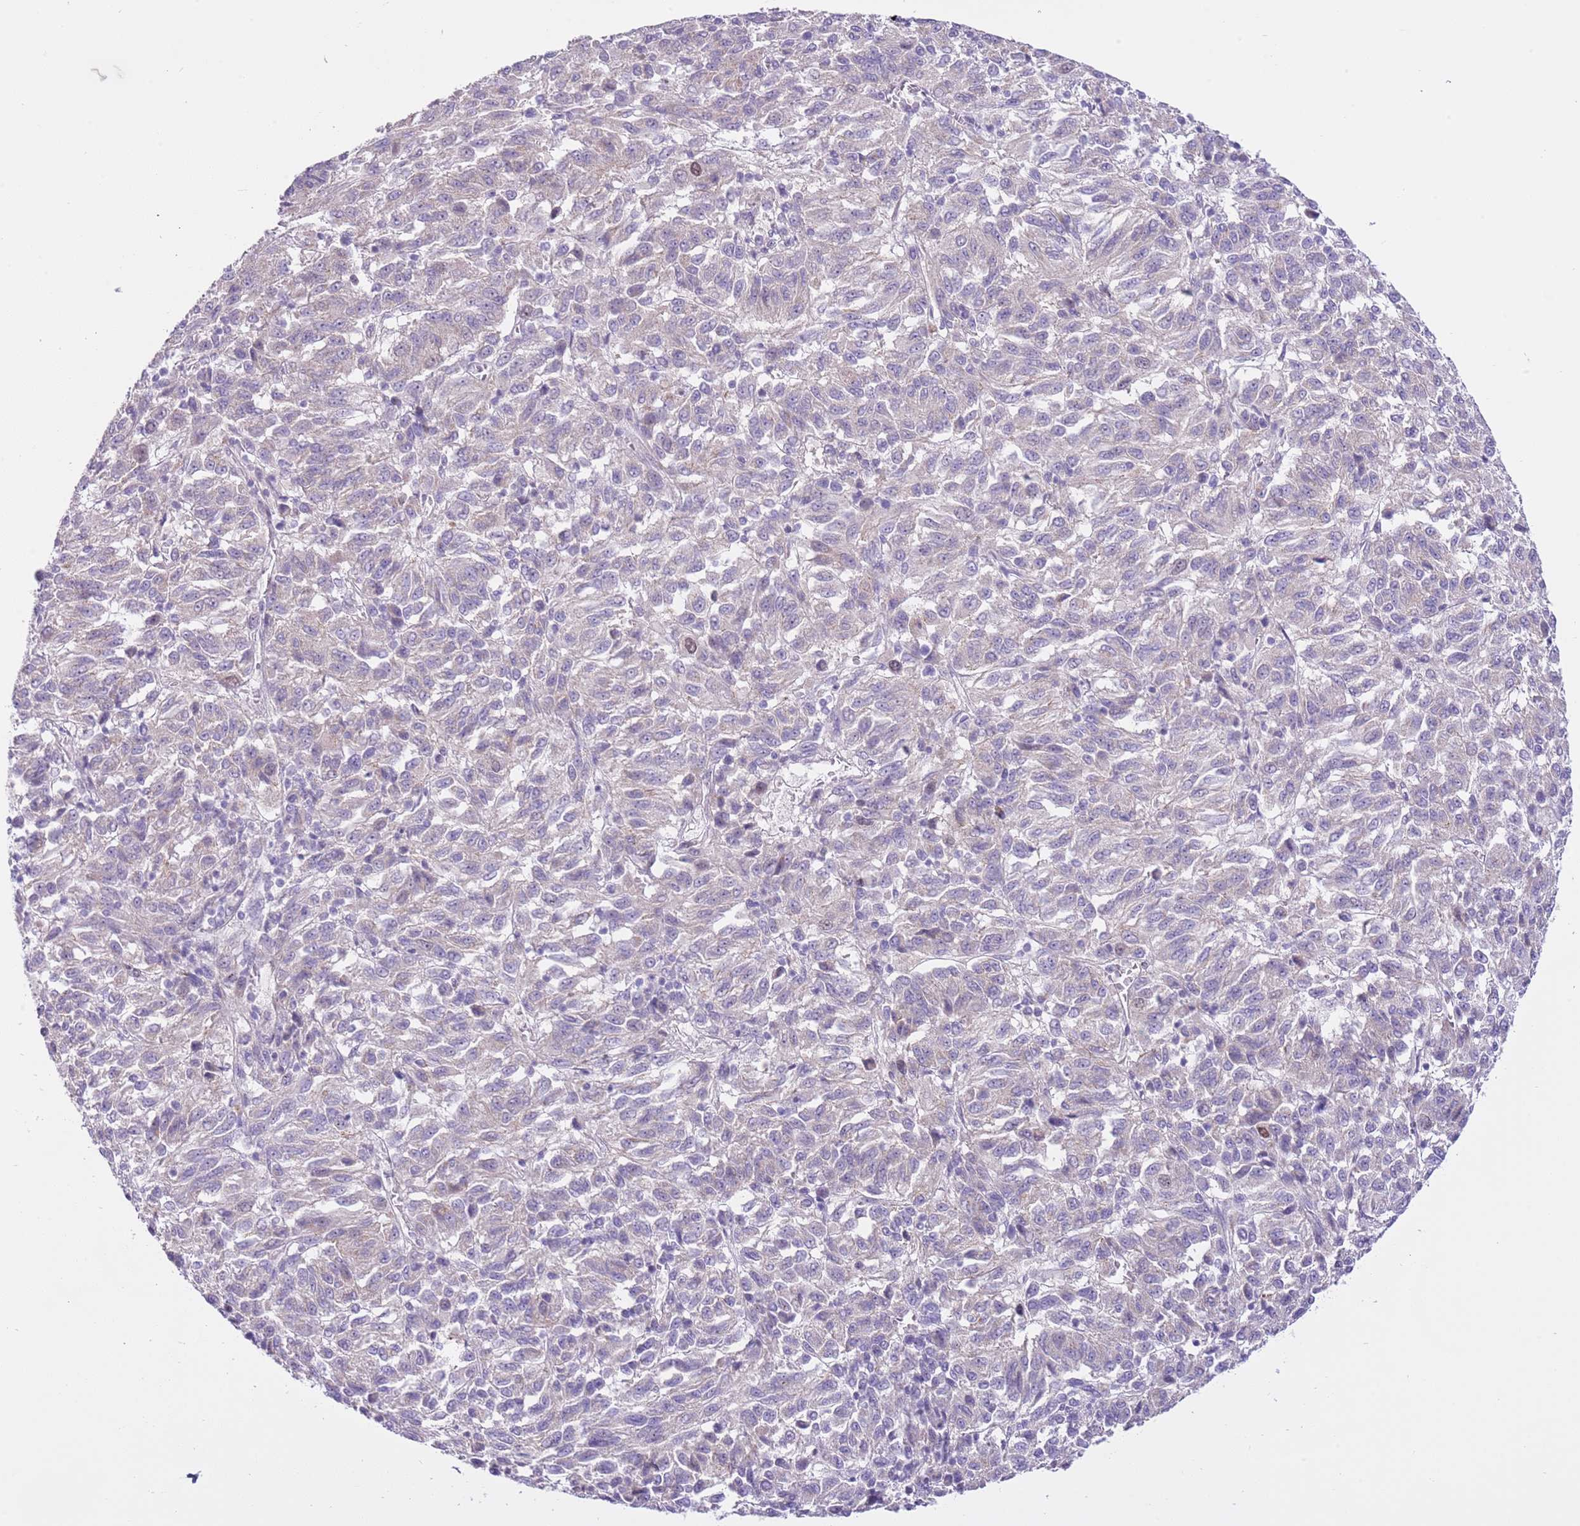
{"staining": {"intensity": "negative", "quantity": "none", "location": "none"}, "tissue": "melanoma", "cell_type": "Tumor cells", "image_type": "cancer", "snomed": [{"axis": "morphology", "description": "Malignant melanoma, Metastatic site"}, {"axis": "topography", "description": "Lung"}], "caption": "IHC of melanoma displays no staining in tumor cells.", "gene": "FBRSL1", "patient": {"sex": "male", "age": 64}}